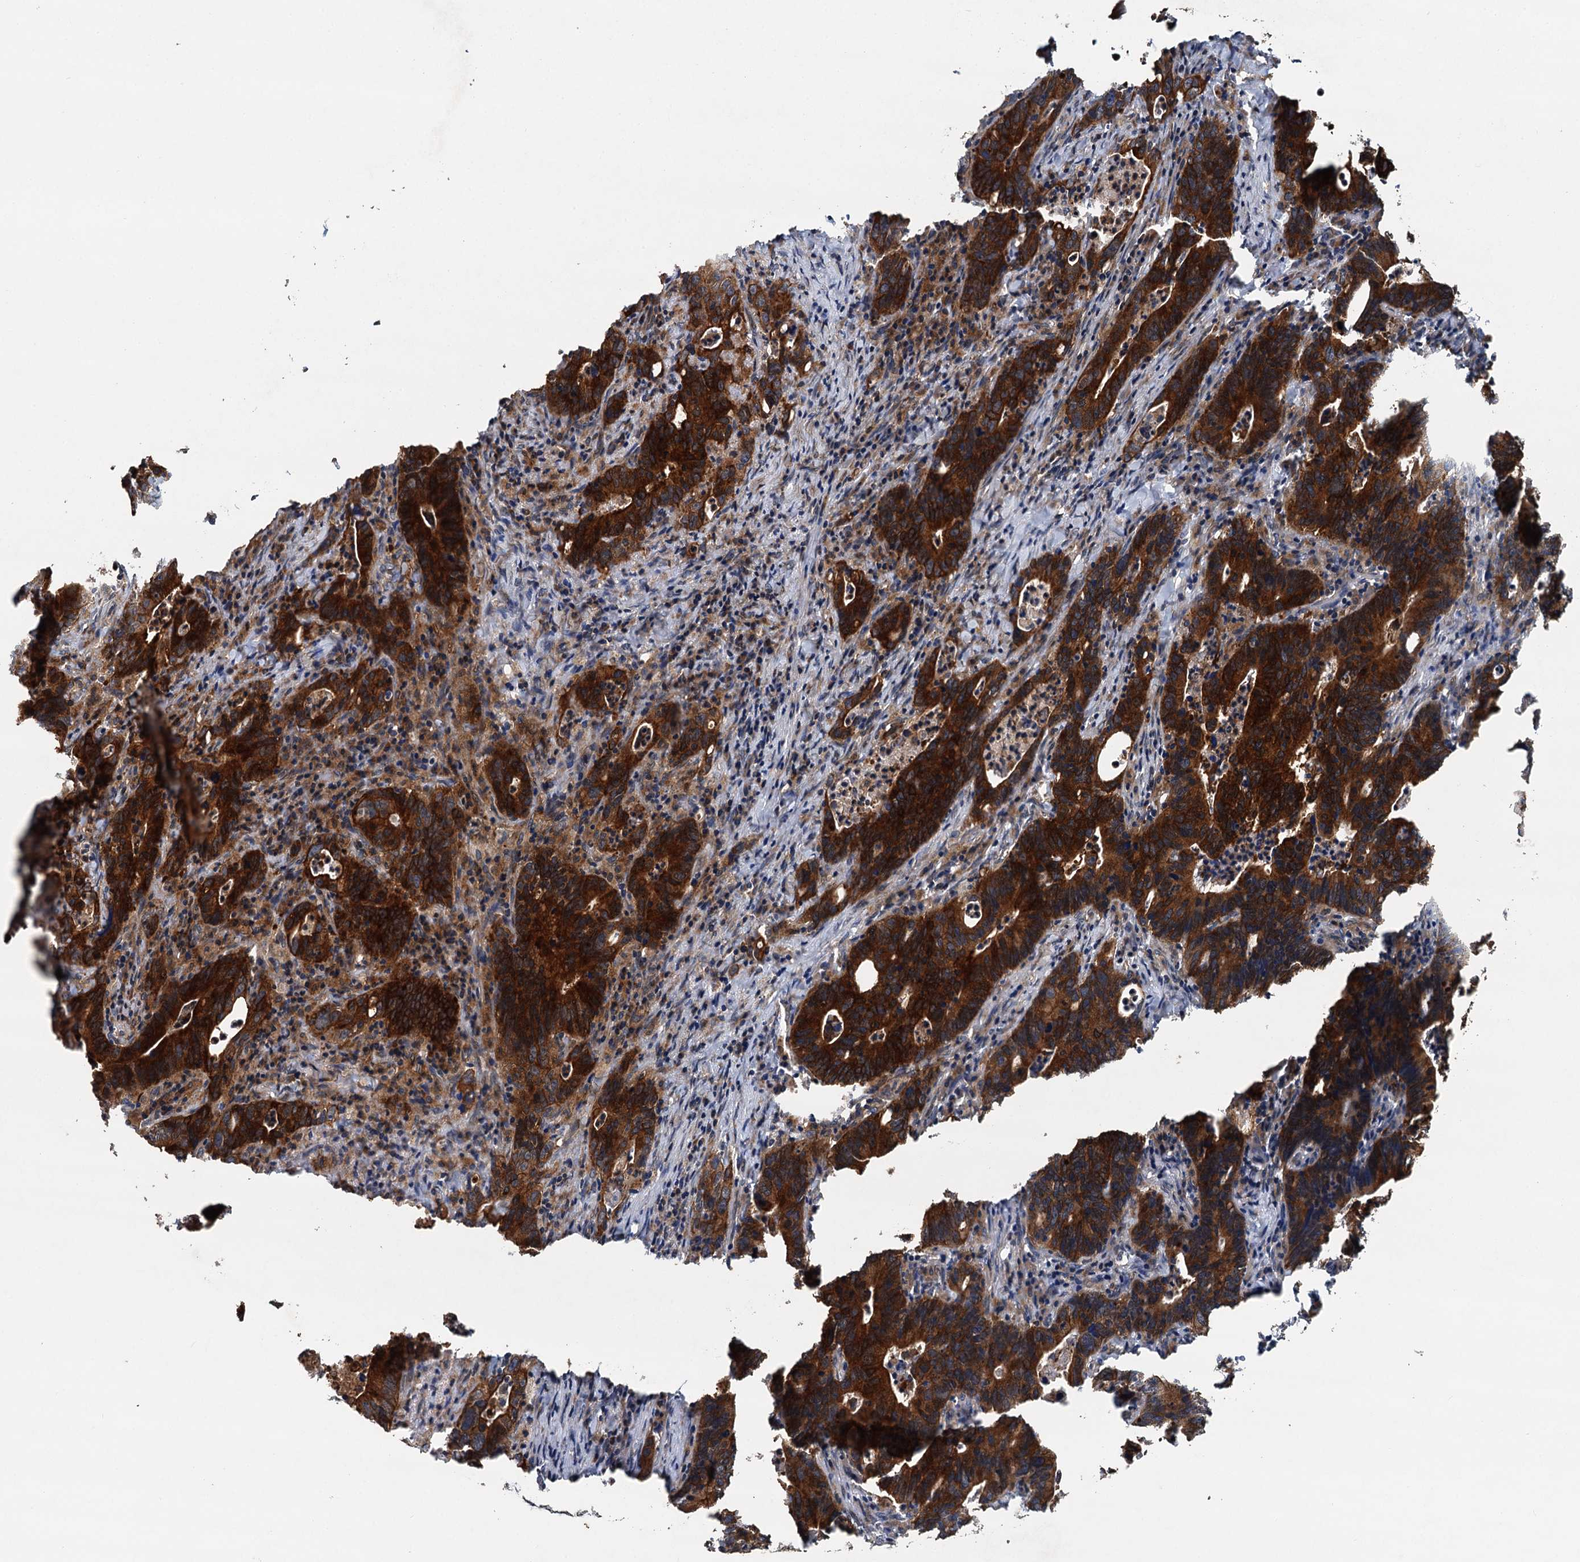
{"staining": {"intensity": "strong", "quantity": ">75%", "location": "cytoplasmic/membranous"}, "tissue": "colorectal cancer", "cell_type": "Tumor cells", "image_type": "cancer", "snomed": [{"axis": "morphology", "description": "Adenocarcinoma, NOS"}, {"axis": "topography", "description": "Colon"}], "caption": "The micrograph shows immunohistochemical staining of adenocarcinoma (colorectal). There is strong cytoplasmic/membranous expression is present in about >75% of tumor cells.", "gene": "LRRK2", "patient": {"sex": "female", "age": 75}}